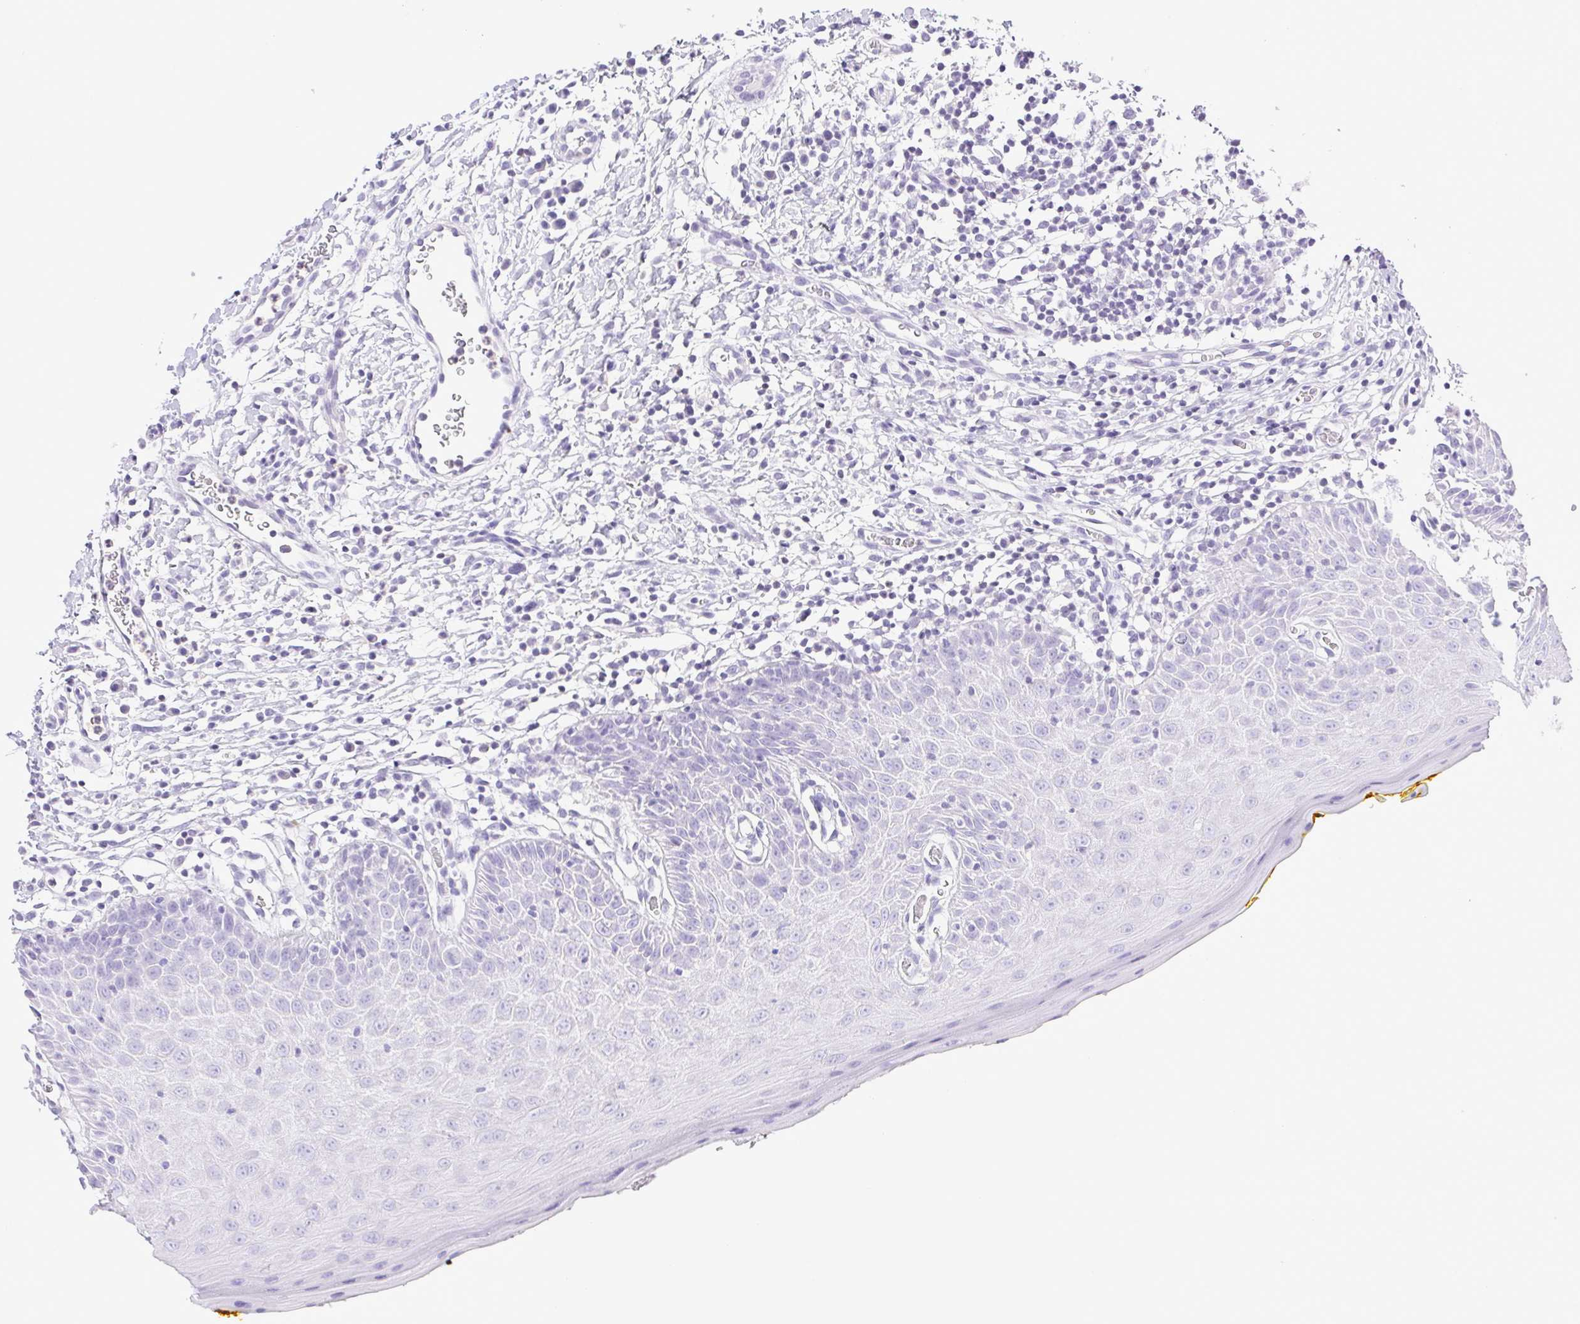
{"staining": {"intensity": "negative", "quantity": "none", "location": "none"}, "tissue": "oral mucosa", "cell_type": "Squamous epithelial cells", "image_type": "normal", "snomed": [{"axis": "morphology", "description": "Normal tissue, NOS"}, {"axis": "topography", "description": "Oral tissue"}, {"axis": "topography", "description": "Tounge, NOS"}], "caption": "DAB immunohistochemical staining of benign oral mucosa shows no significant positivity in squamous epithelial cells.", "gene": "SYNPR", "patient": {"sex": "female", "age": 58}}